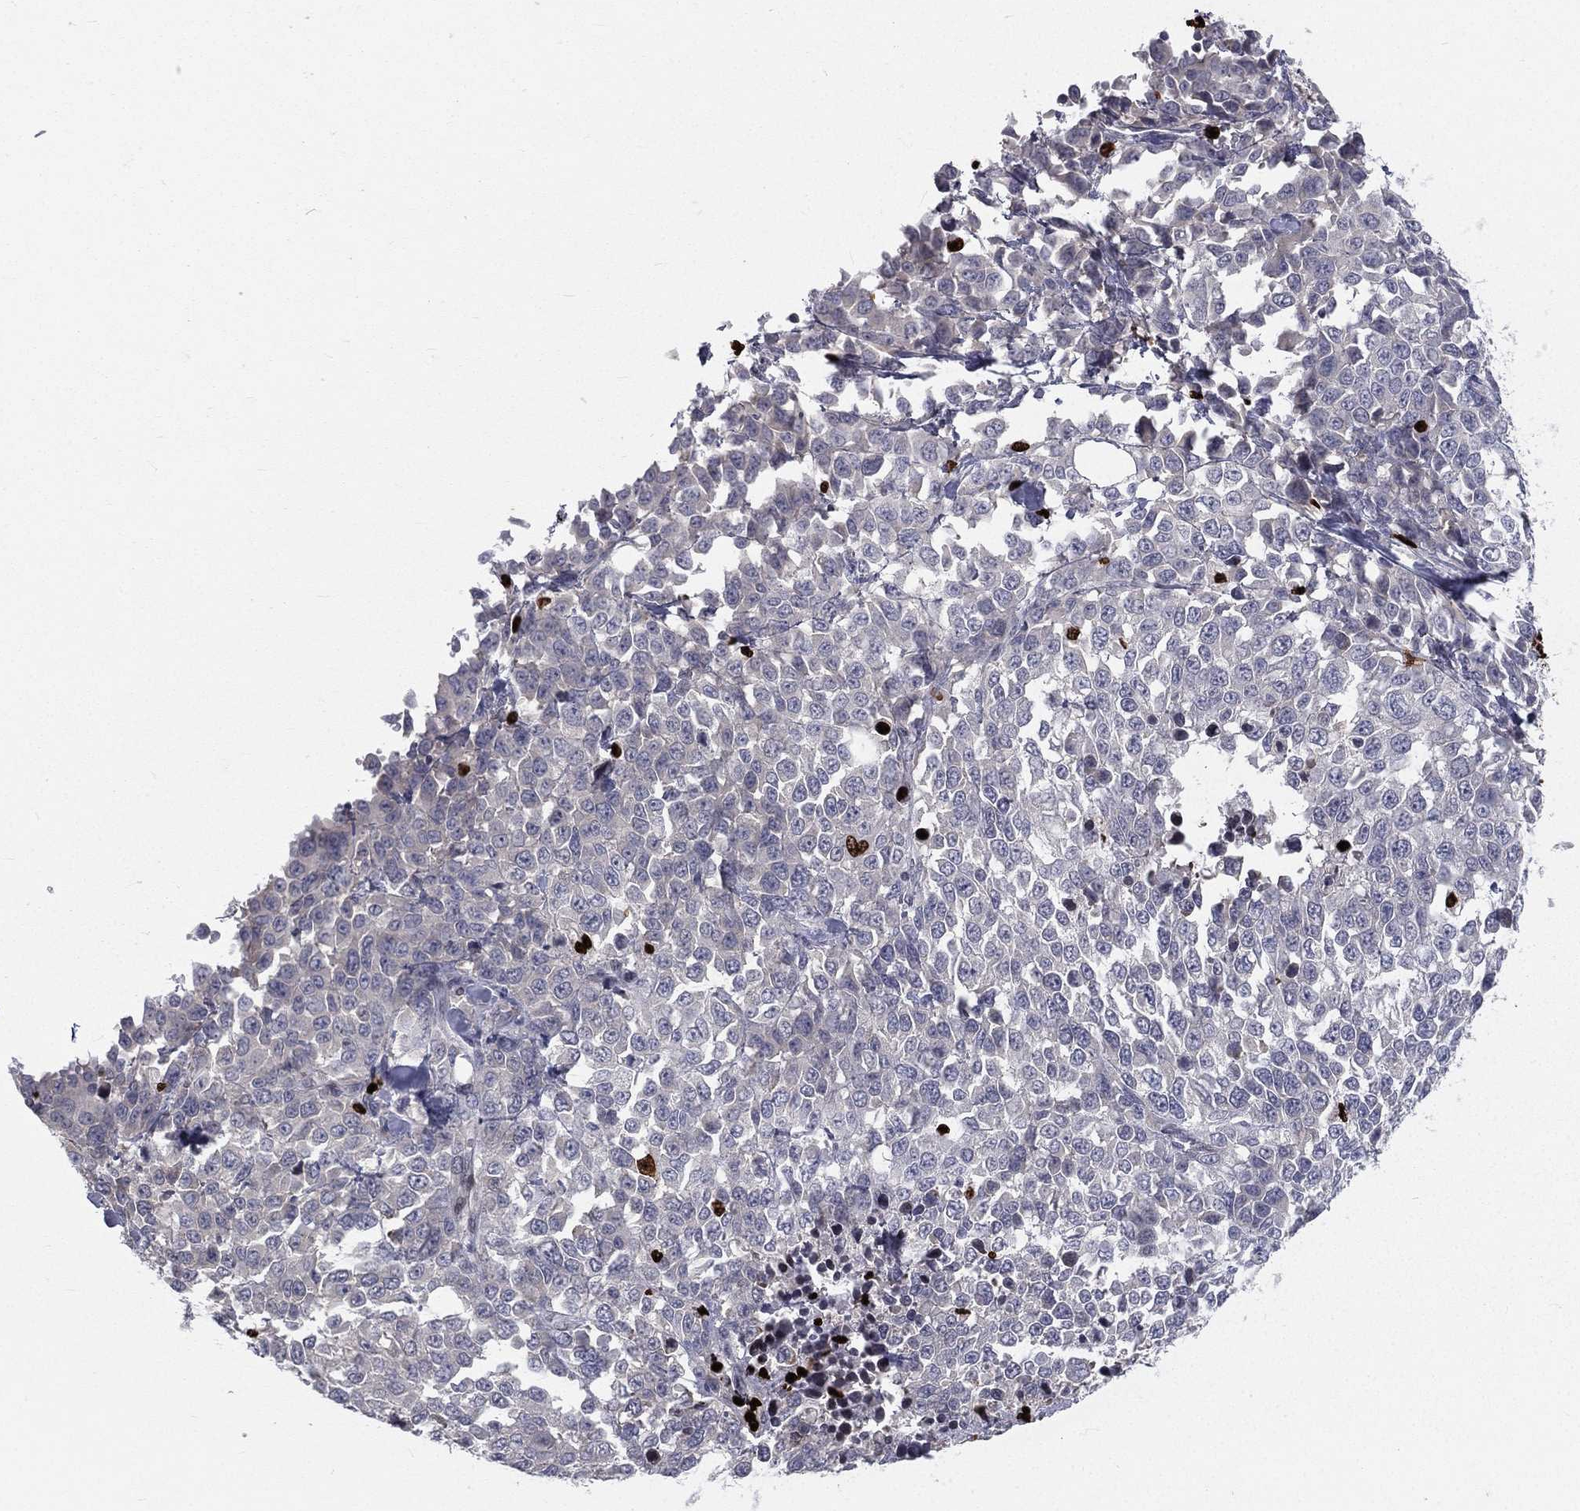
{"staining": {"intensity": "negative", "quantity": "none", "location": "none"}, "tissue": "melanoma", "cell_type": "Tumor cells", "image_type": "cancer", "snomed": [{"axis": "morphology", "description": "Malignant melanoma, Metastatic site"}, {"axis": "topography", "description": "Skin"}], "caption": "Malignant melanoma (metastatic site) stained for a protein using IHC demonstrates no expression tumor cells.", "gene": "MNDA", "patient": {"sex": "male", "age": 84}}